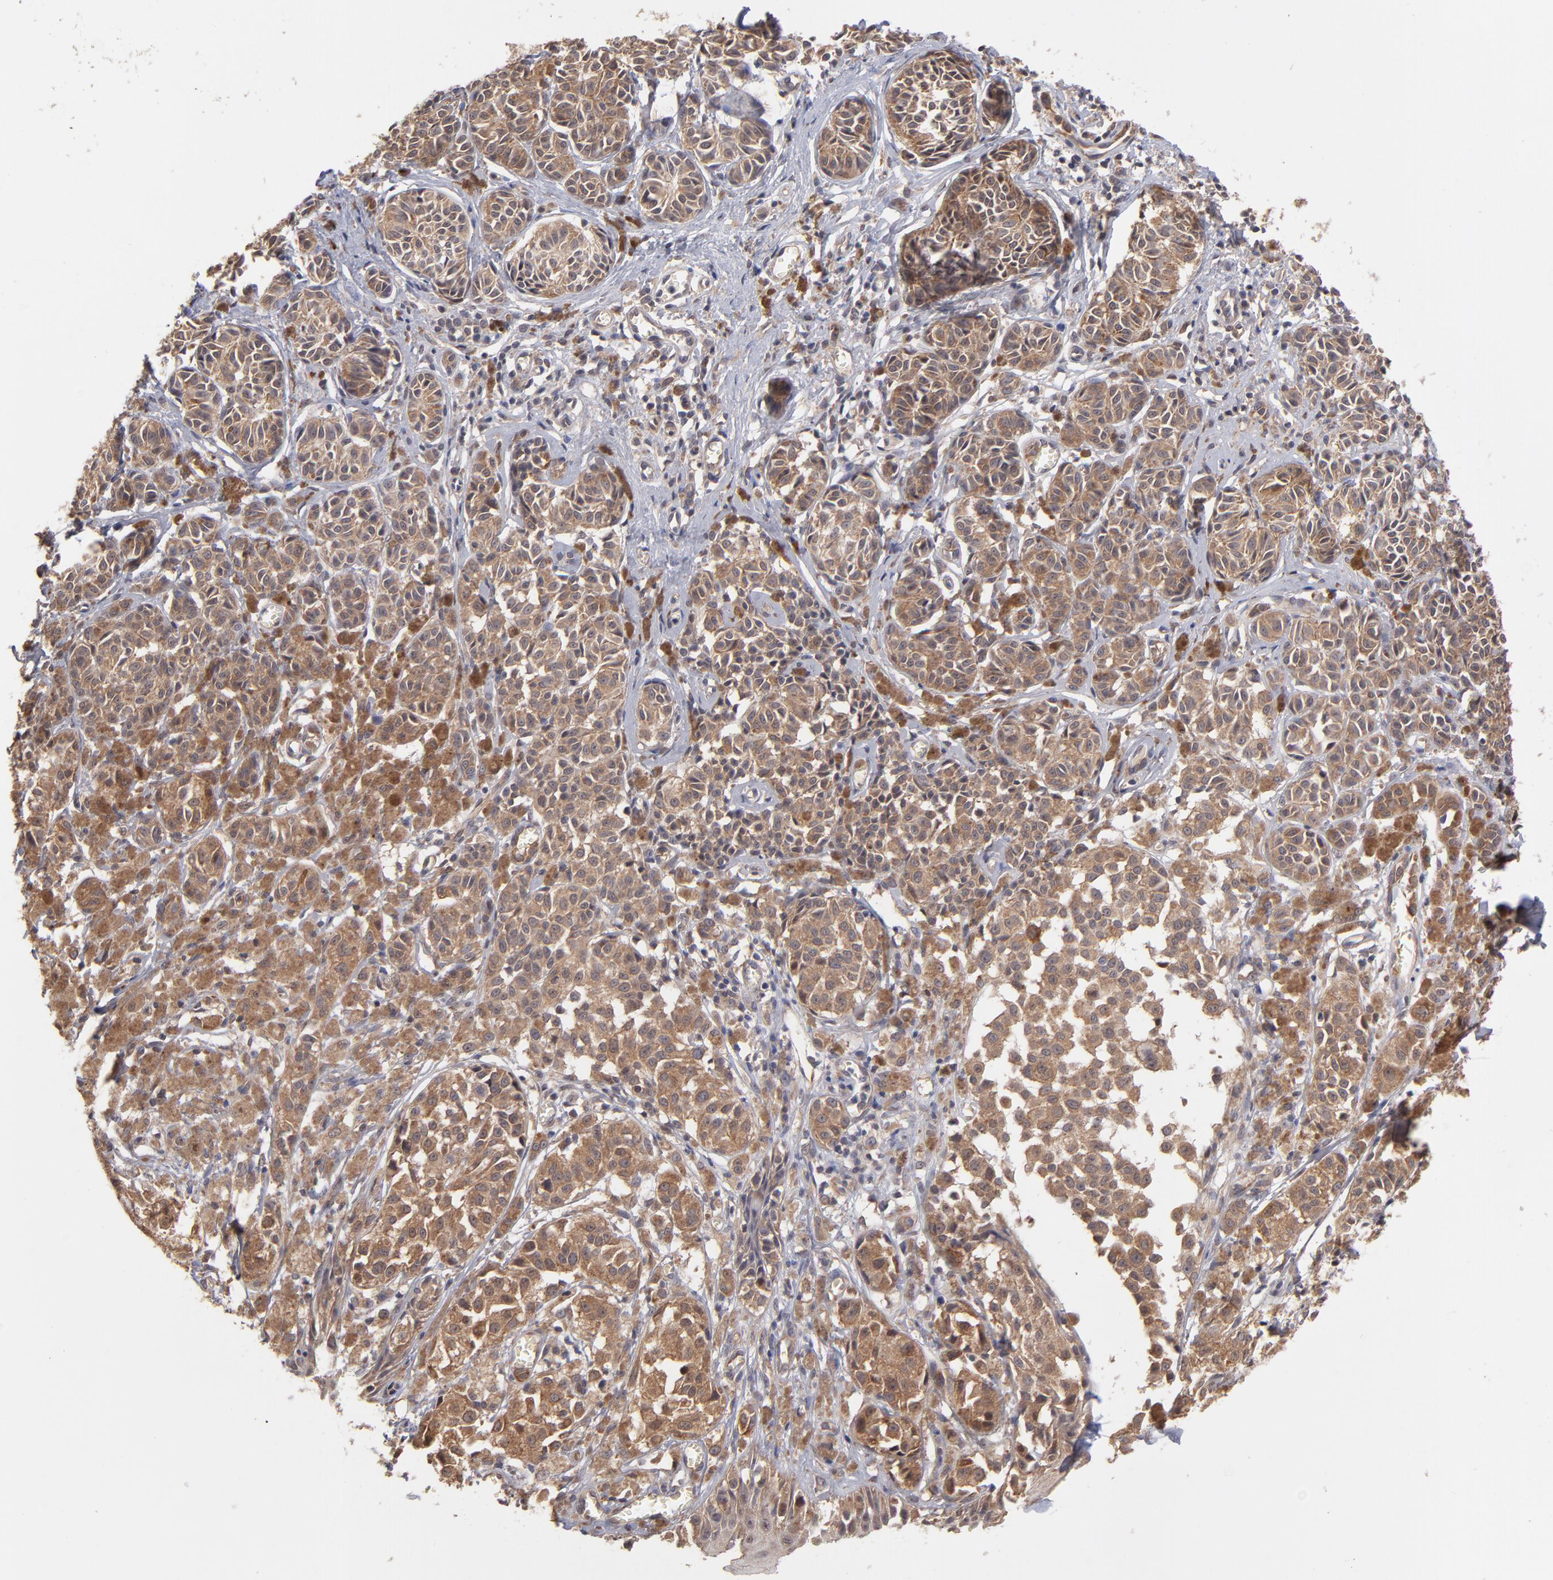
{"staining": {"intensity": "moderate", "quantity": ">75%", "location": "cytoplasmic/membranous"}, "tissue": "melanoma", "cell_type": "Tumor cells", "image_type": "cancer", "snomed": [{"axis": "morphology", "description": "Malignant melanoma, NOS"}, {"axis": "topography", "description": "Skin"}], "caption": "Immunohistochemistry staining of malignant melanoma, which displays medium levels of moderate cytoplasmic/membranous expression in about >75% of tumor cells indicating moderate cytoplasmic/membranous protein expression. The staining was performed using DAB (3,3'-diaminobenzidine) (brown) for protein detection and nuclei were counterstained in hematoxylin (blue).", "gene": "STAP2", "patient": {"sex": "male", "age": 76}}